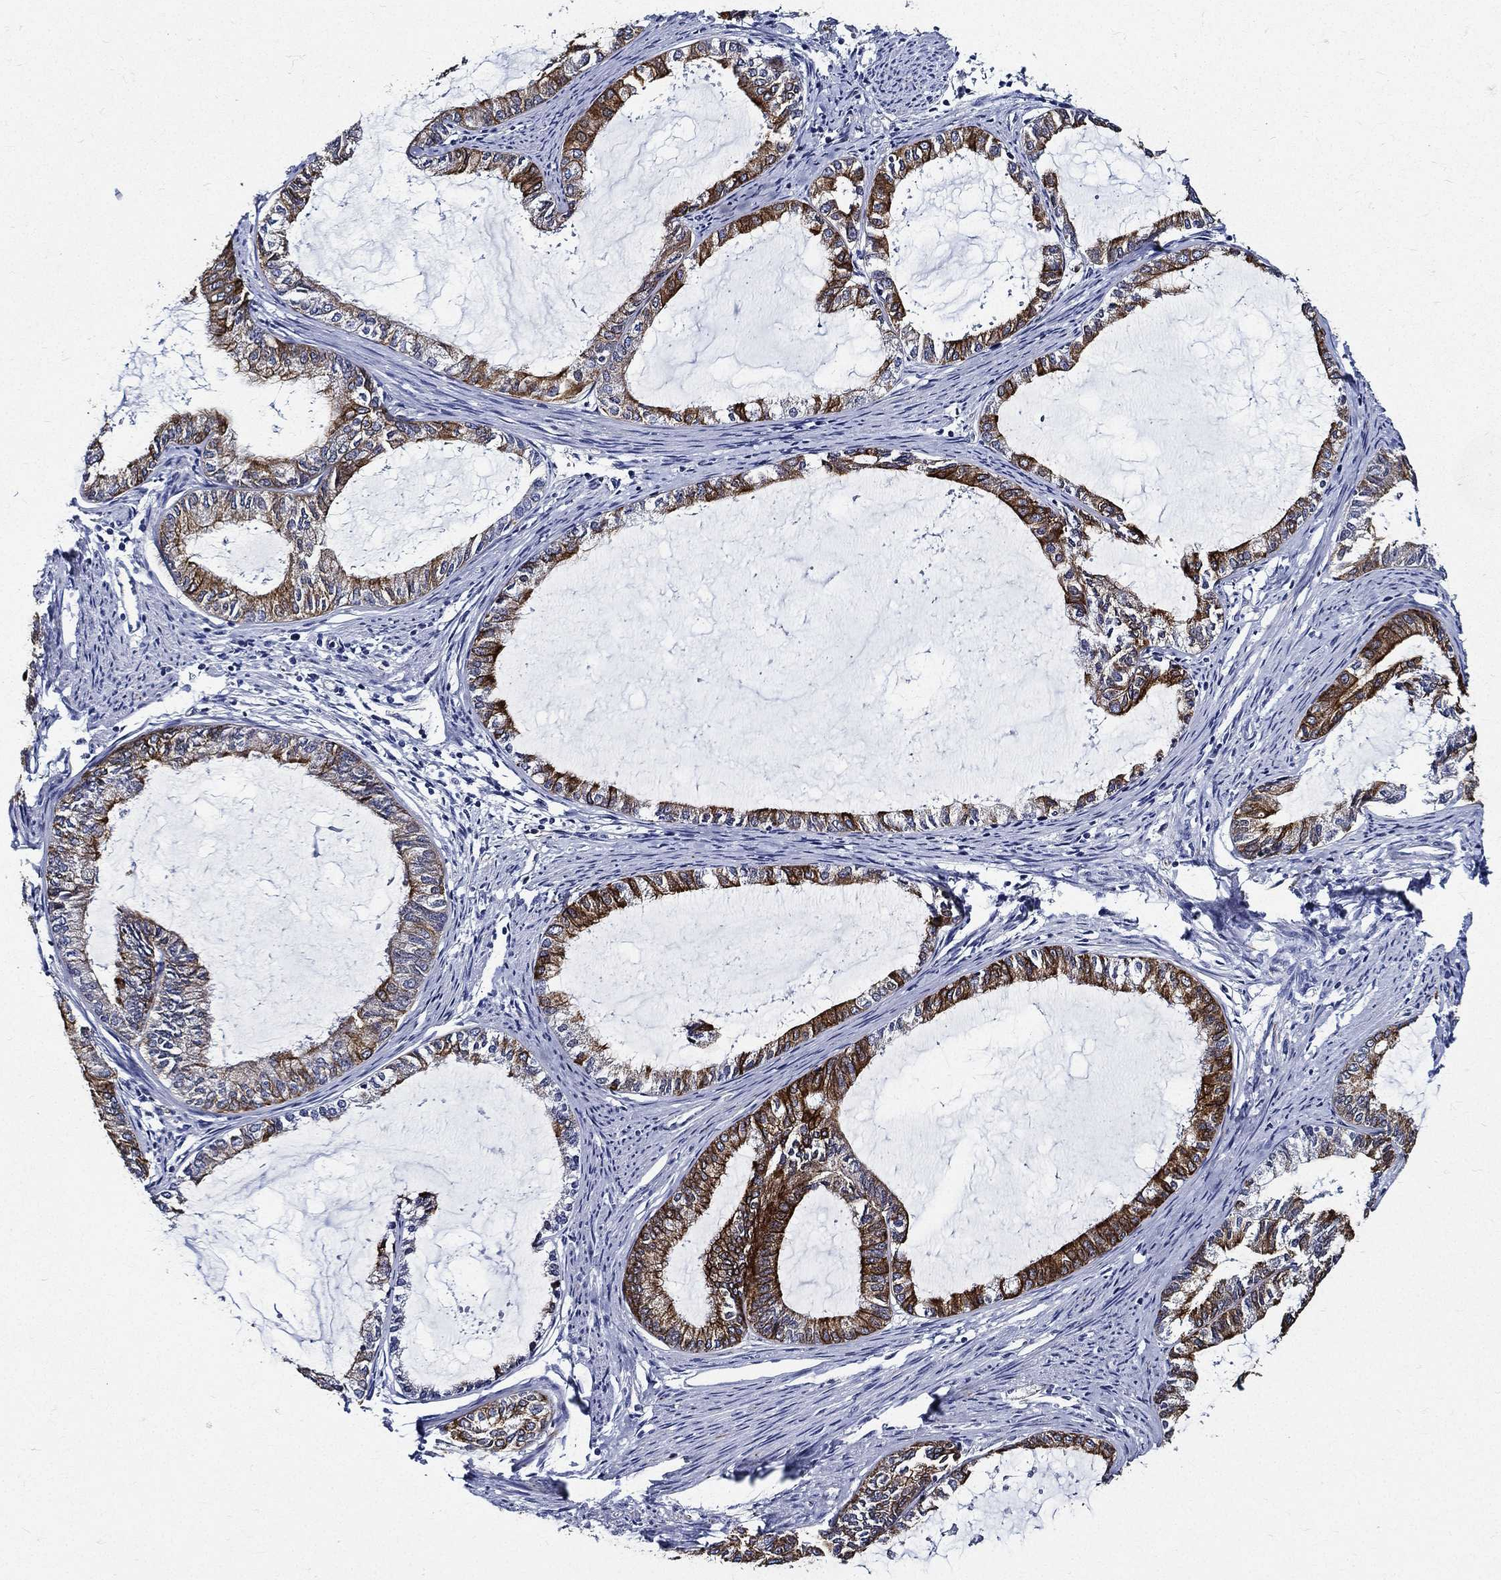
{"staining": {"intensity": "strong", "quantity": "25%-75%", "location": "cytoplasmic/membranous"}, "tissue": "endometrial cancer", "cell_type": "Tumor cells", "image_type": "cancer", "snomed": [{"axis": "morphology", "description": "Adenocarcinoma, NOS"}, {"axis": "topography", "description": "Endometrium"}], "caption": "Endometrial adenocarcinoma stained with a protein marker exhibits strong staining in tumor cells.", "gene": "NEDD9", "patient": {"sex": "female", "age": 86}}